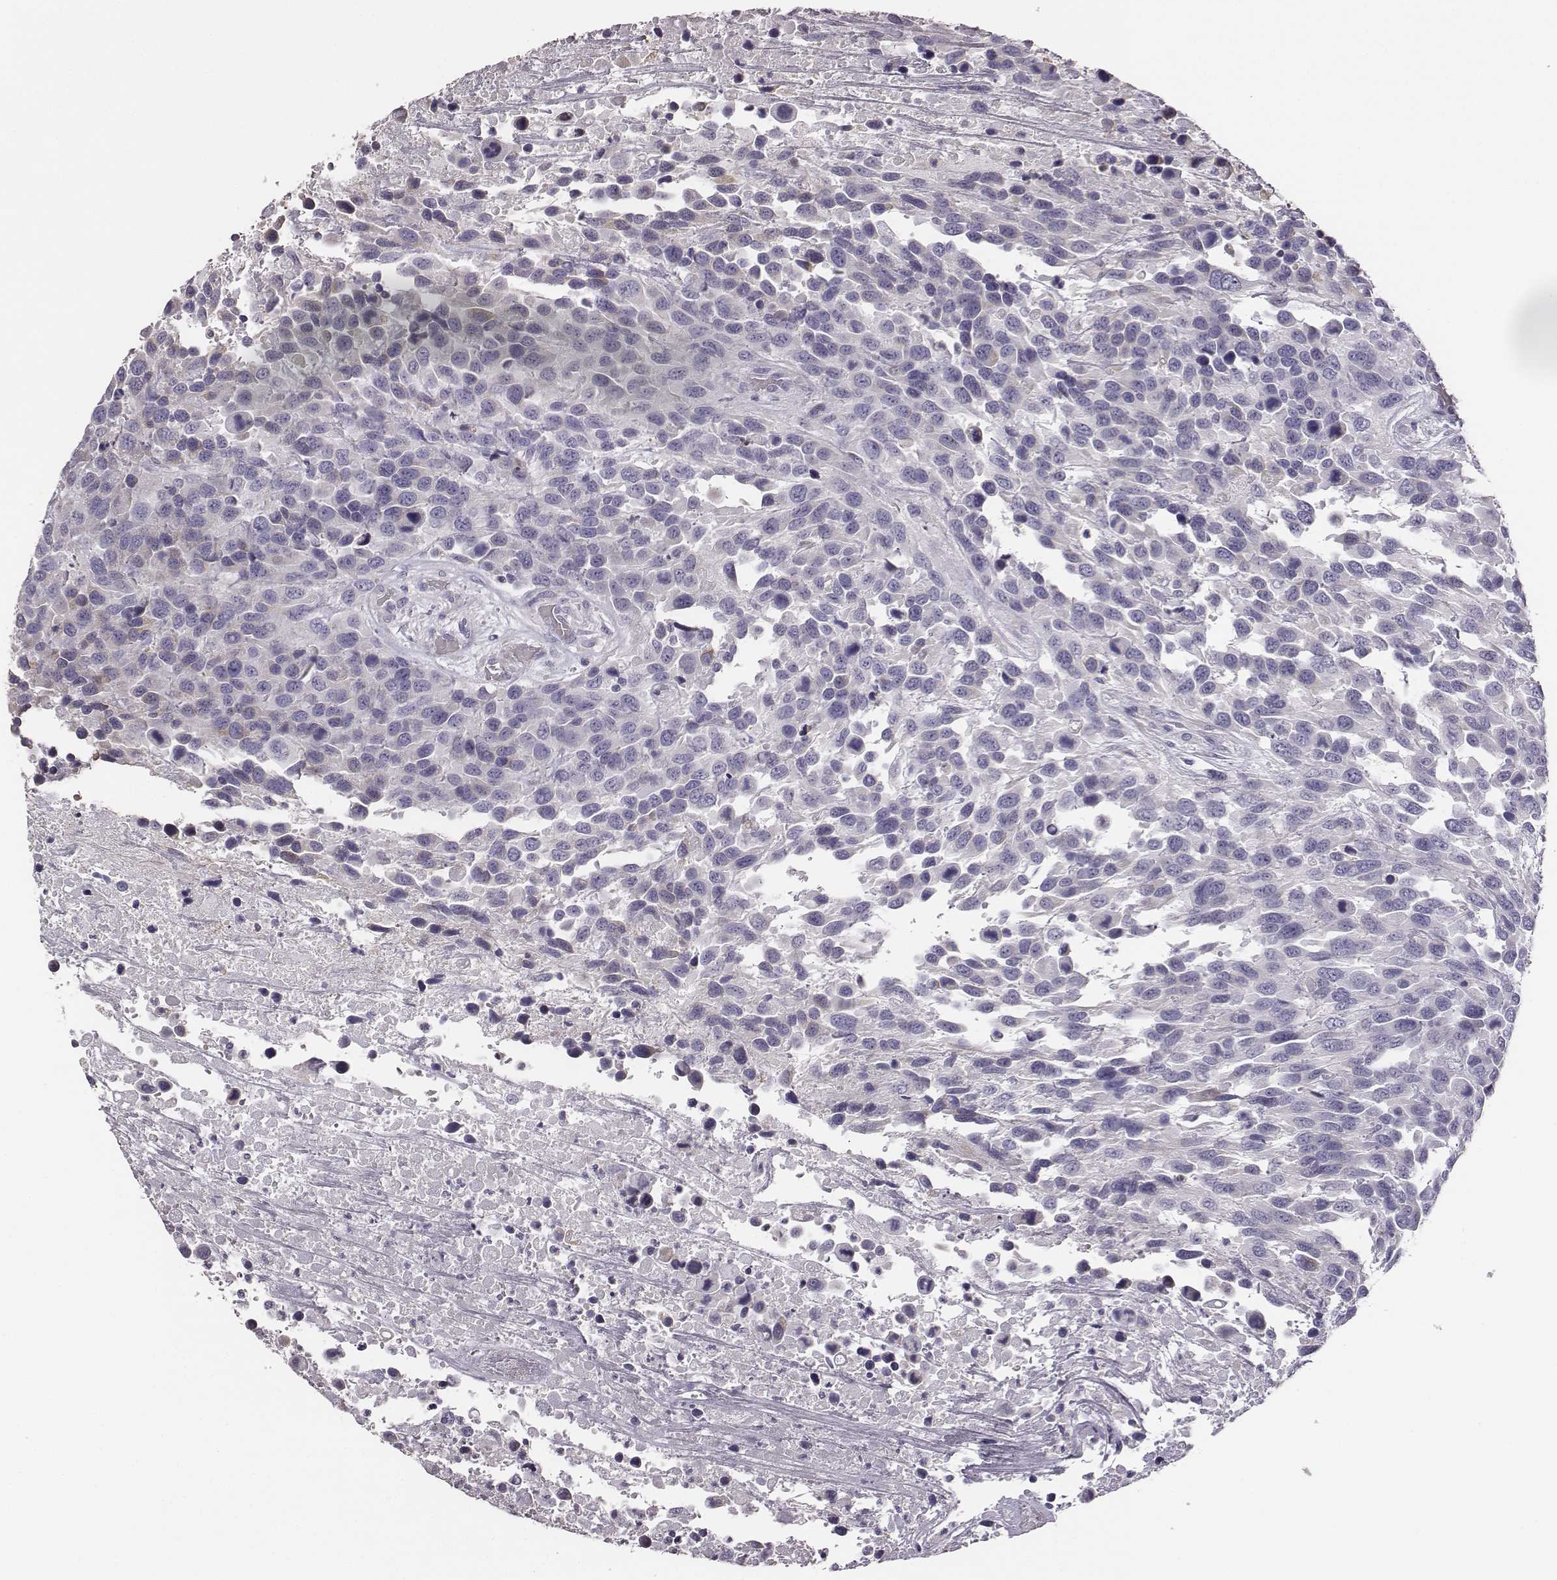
{"staining": {"intensity": "negative", "quantity": "none", "location": "none"}, "tissue": "urothelial cancer", "cell_type": "Tumor cells", "image_type": "cancer", "snomed": [{"axis": "morphology", "description": "Urothelial carcinoma, High grade"}, {"axis": "topography", "description": "Urinary bladder"}], "caption": "Tumor cells show no significant staining in urothelial carcinoma (high-grade).", "gene": "GUCA1A", "patient": {"sex": "female", "age": 70}}